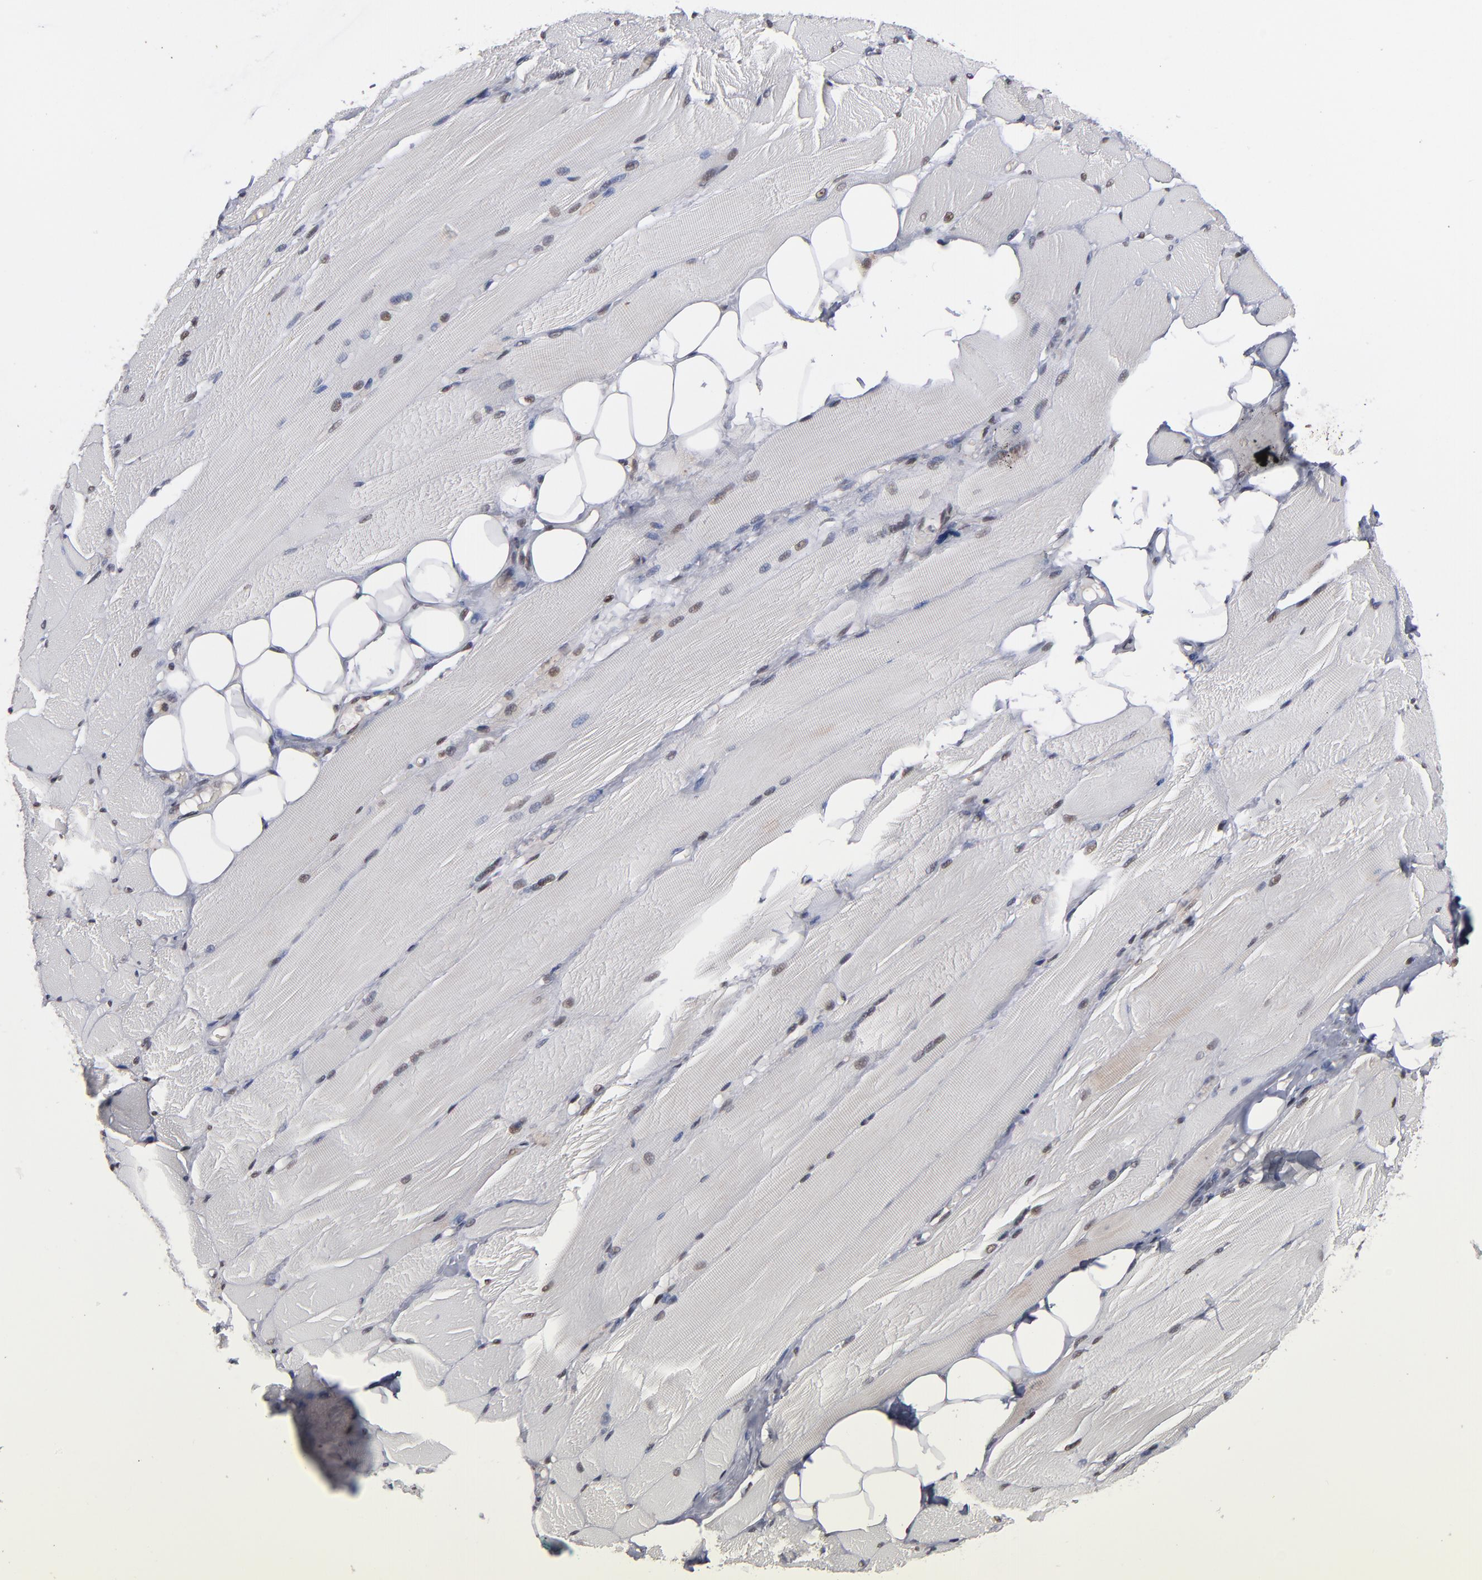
{"staining": {"intensity": "weak", "quantity": "25%-75%", "location": "cytoplasmic/membranous,nuclear"}, "tissue": "skeletal muscle", "cell_type": "Myocytes", "image_type": "normal", "snomed": [{"axis": "morphology", "description": "Normal tissue, NOS"}, {"axis": "topography", "description": "Skeletal muscle"}, {"axis": "topography", "description": "Peripheral nerve tissue"}], "caption": "A histopathology image showing weak cytoplasmic/membranous,nuclear staining in approximately 25%-75% of myocytes in benign skeletal muscle, as visualized by brown immunohistochemical staining.", "gene": "HUWE1", "patient": {"sex": "female", "age": 84}}